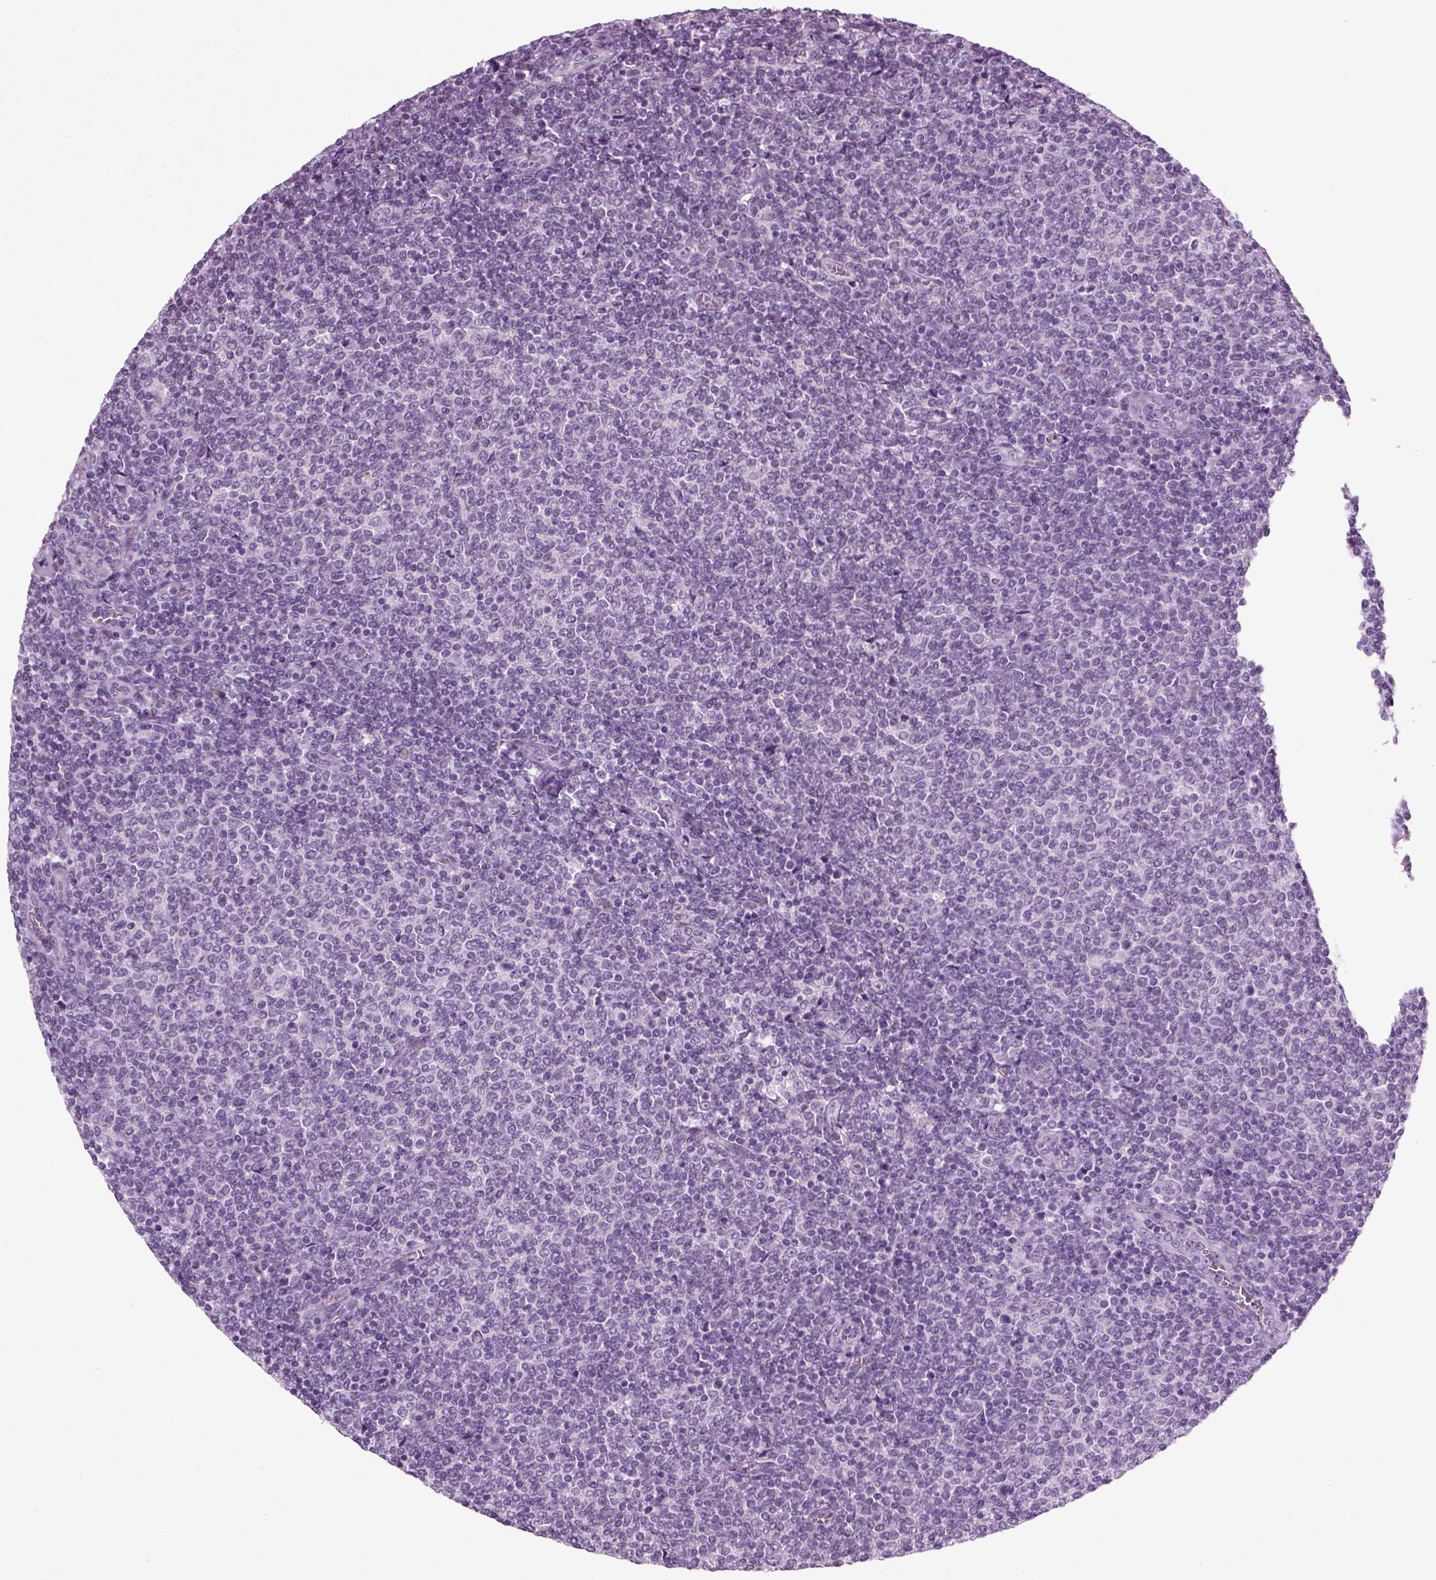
{"staining": {"intensity": "negative", "quantity": "none", "location": "none"}, "tissue": "lymphoma", "cell_type": "Tumor cells", "image_type": "cancer", "snomed": [{"axis": "morphology", "description": "Malignant lymphoma, non-Hodgkin's type, Low grade"}, {"axis": "topography", "description": "Lymph node"}], "caption": "This is a micrograph of IHC staining of malignant lymphoma, non-Hodgkin's type (low-grade), which shows no staining in tumor cells.", "gene": "PRLH", "patient": {"sex": "male", "age": 52}}